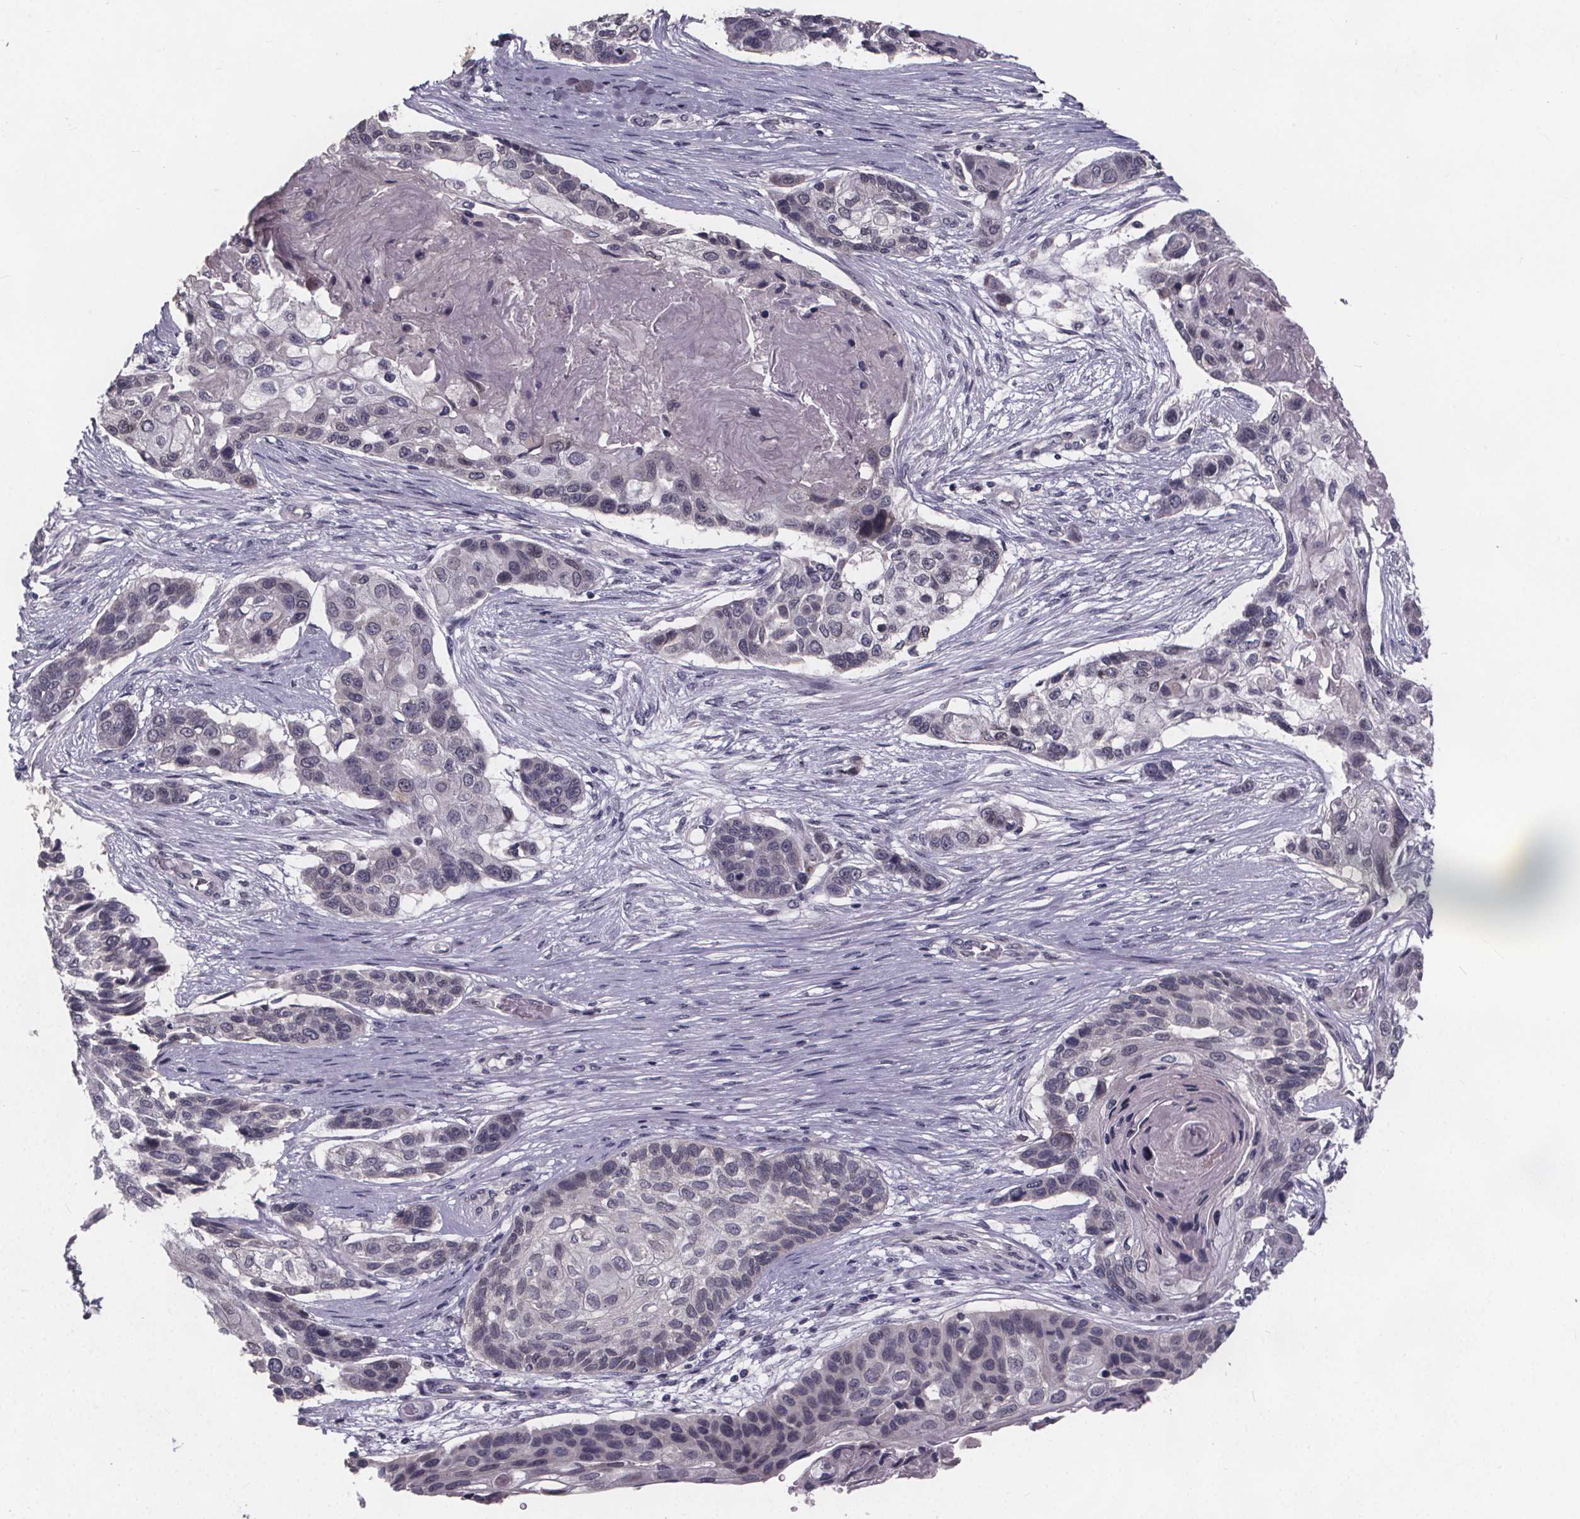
{"staining": {"intensity": "negative", "quantity": "none", "location": "none"}, "tissue": "lung cancer", "cell_type": "Tumor cells", "image_type": "cancer", "snomed": [{"axis": "morphology", "description": "Squamous cell carcinoma, NOS"}, {"axis": "topography", "description": "Lung"}], "caption": "Immunohistochemistry photomicrograph of neoplastic tissue: human lung cancer (squamous cell carcinoma) stained with DAB (3,3'-diaminobenzidine) demonstrates no significant protein expression in tumor cells.", "gene": "FAM181B", "patient": {"sex": "male", "age": 69}}